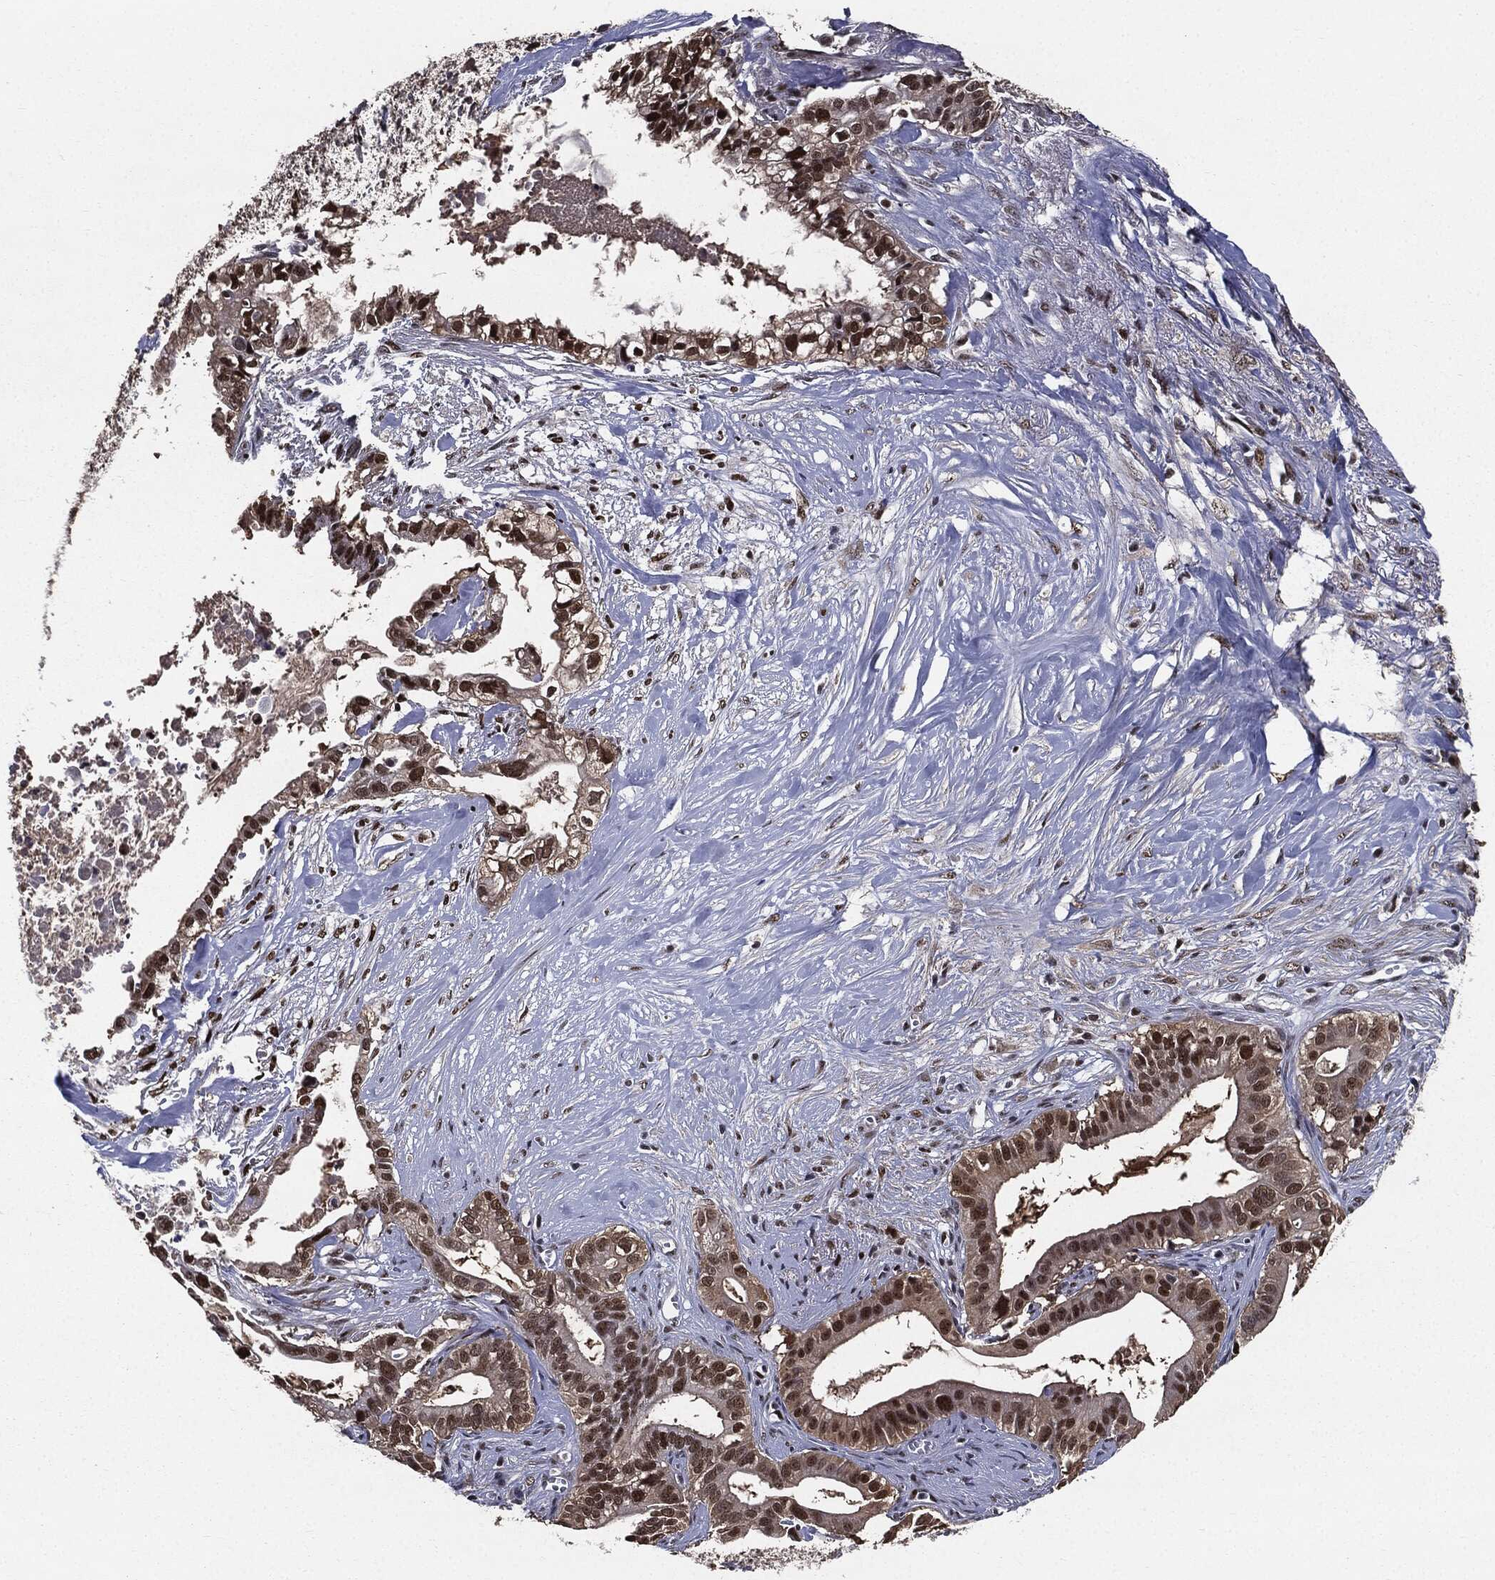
{"staining": {"intensity": "strong", "quantity": "25%-75%", "location": "nuclear"}, "tissue": "pancreatic cancer", "cell_type": "Tumor cells", "image_type": "cancer", "snomed": [{"axis": "morphology", "description": "Adenocarcinoma, NOS"}, {"axis": "topography", "description": "Pancreas"}], "caption": "Pancreatic cancer (adenocarcinoma) tissue shows strong nuclear staining in about 25%-75% of tumor cells", "gene": "JUN", "patient": {"sex": "male", "age": 61}}